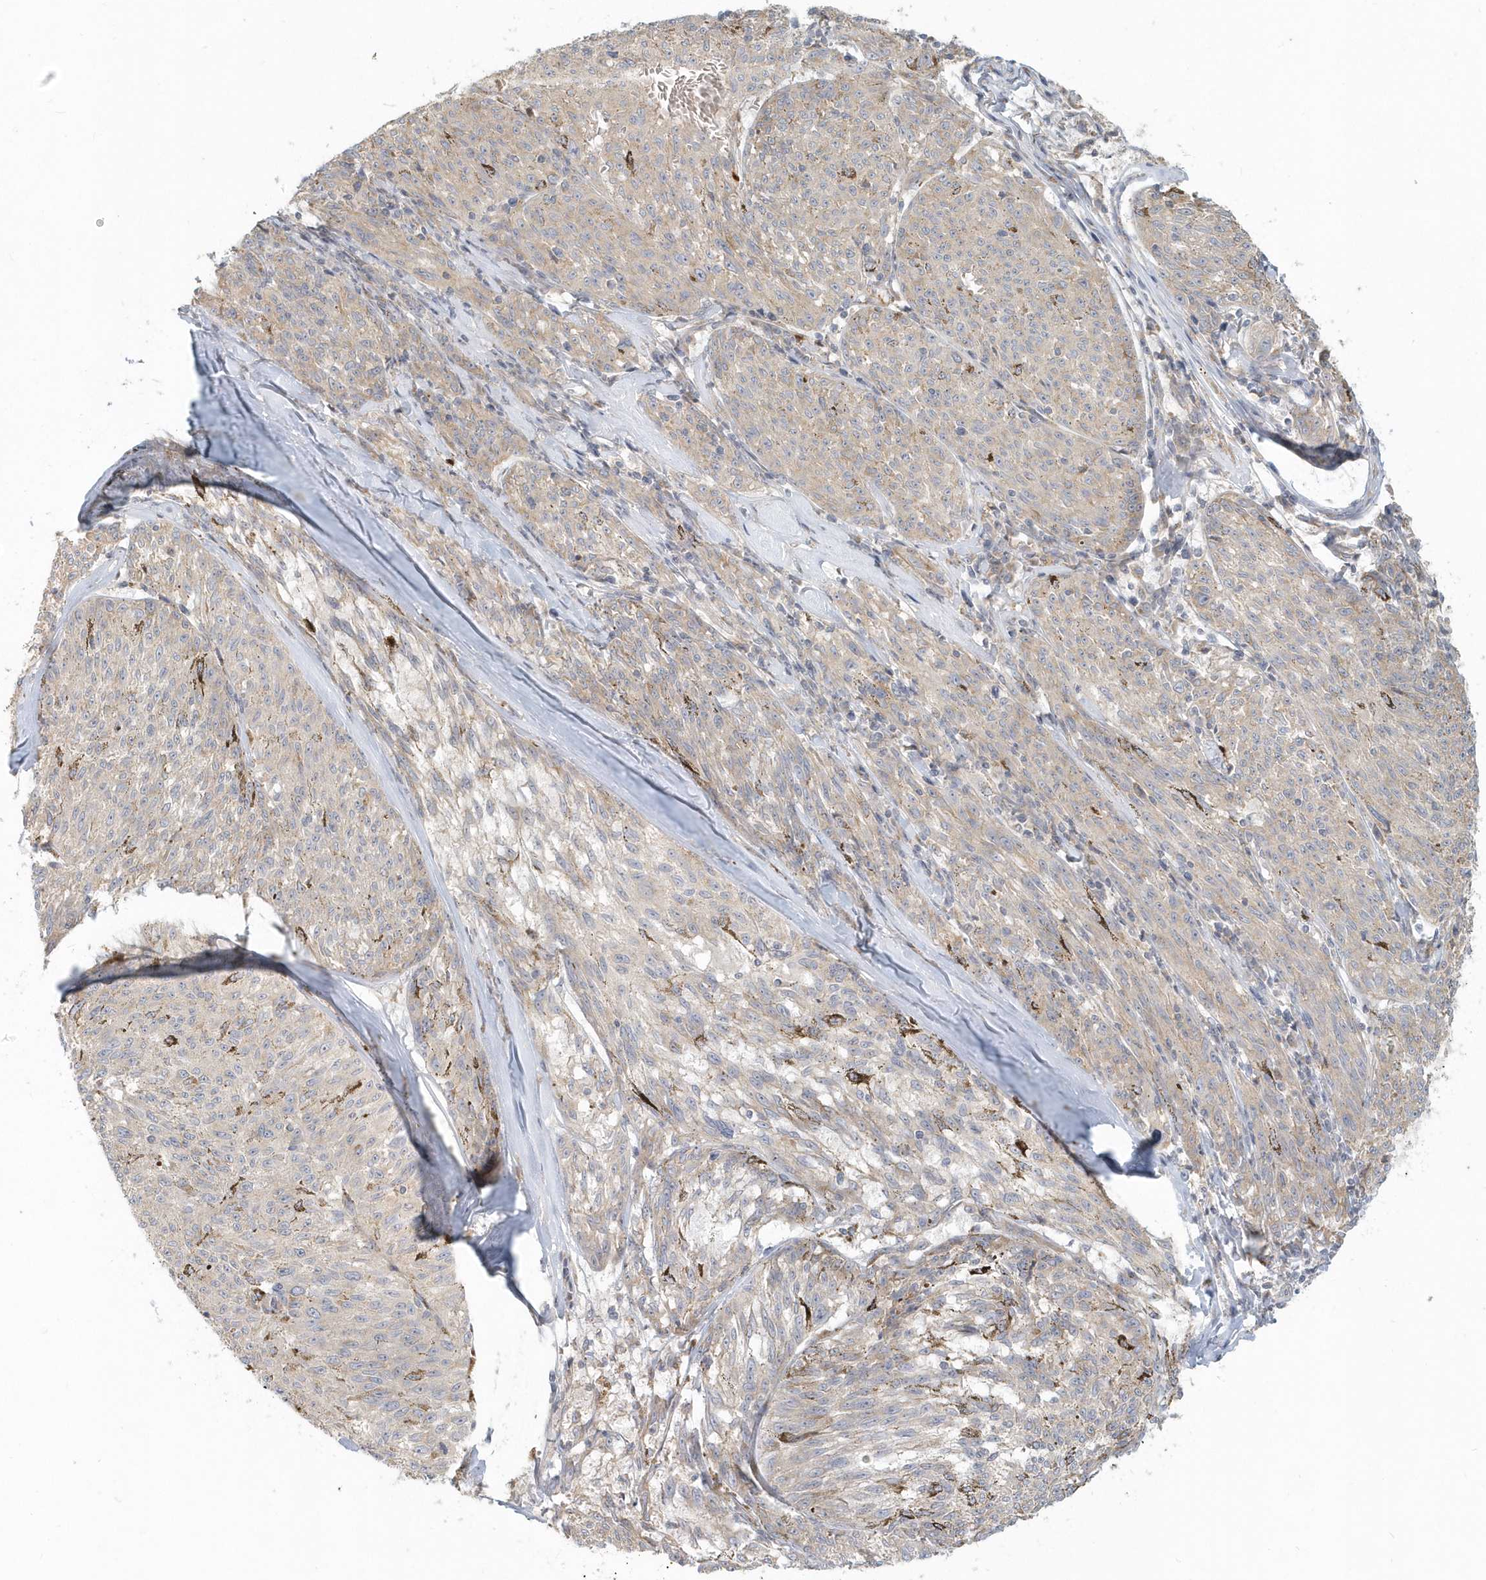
{"staining": {"intensity": "negative", "quantity": "none", "location": "none"}, "tissue": "melanoma", "cell_type": "Tumor cells", "image_type": "cancer", "snomed": [{"axis": "morphology", "description": "Malignant melanoma, NOS"}, {"axis": "topography", "description": "Skin"}], "caption": "This is an IHC micrograph of human melanoma. There is no staining in tumor cells.", "gene": "NAPB", "patient": {"sex": "female", "age": 72}}